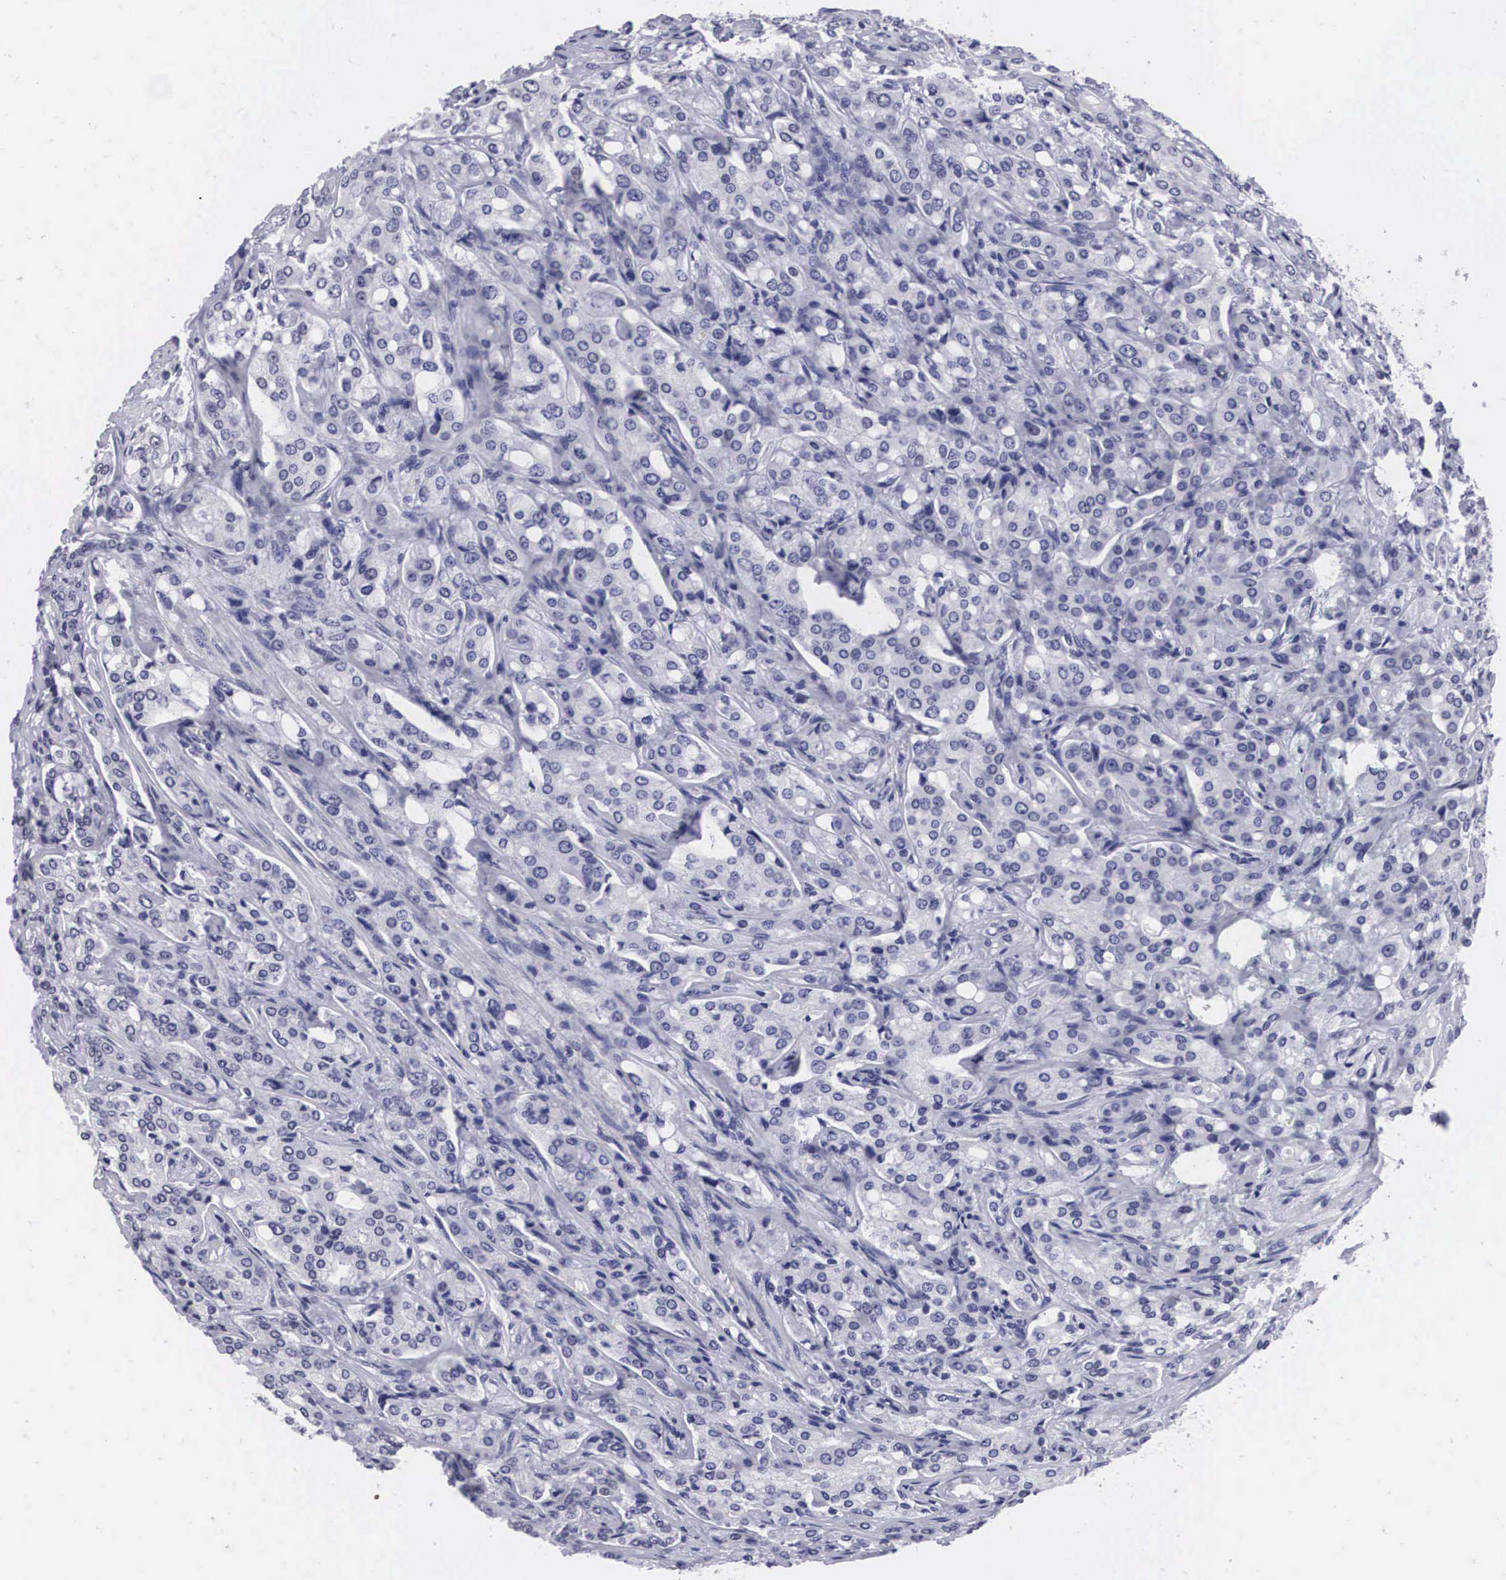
{"staining": {"intensity": "negative", "quantity": "none", "location": "none"}, "tissue": "prostate cancer", "cell_type": "Tumor cells", "image_type": "cancer", "snomed": [{"axis": "morphology", "description": "Adenocarcinoma, Medium grade"}, {"axis": "topography", "description": "Prostate"}], "caption": "High magnification brightfield microscopy of prostate medium-grade adenocarcinoma stained with DAB (brown) and counterstained with hematoxylin (blue): tumor cells show no significant expression.", "gene": "C22orf31", "patient": {"sex": "male", "age": 72}}